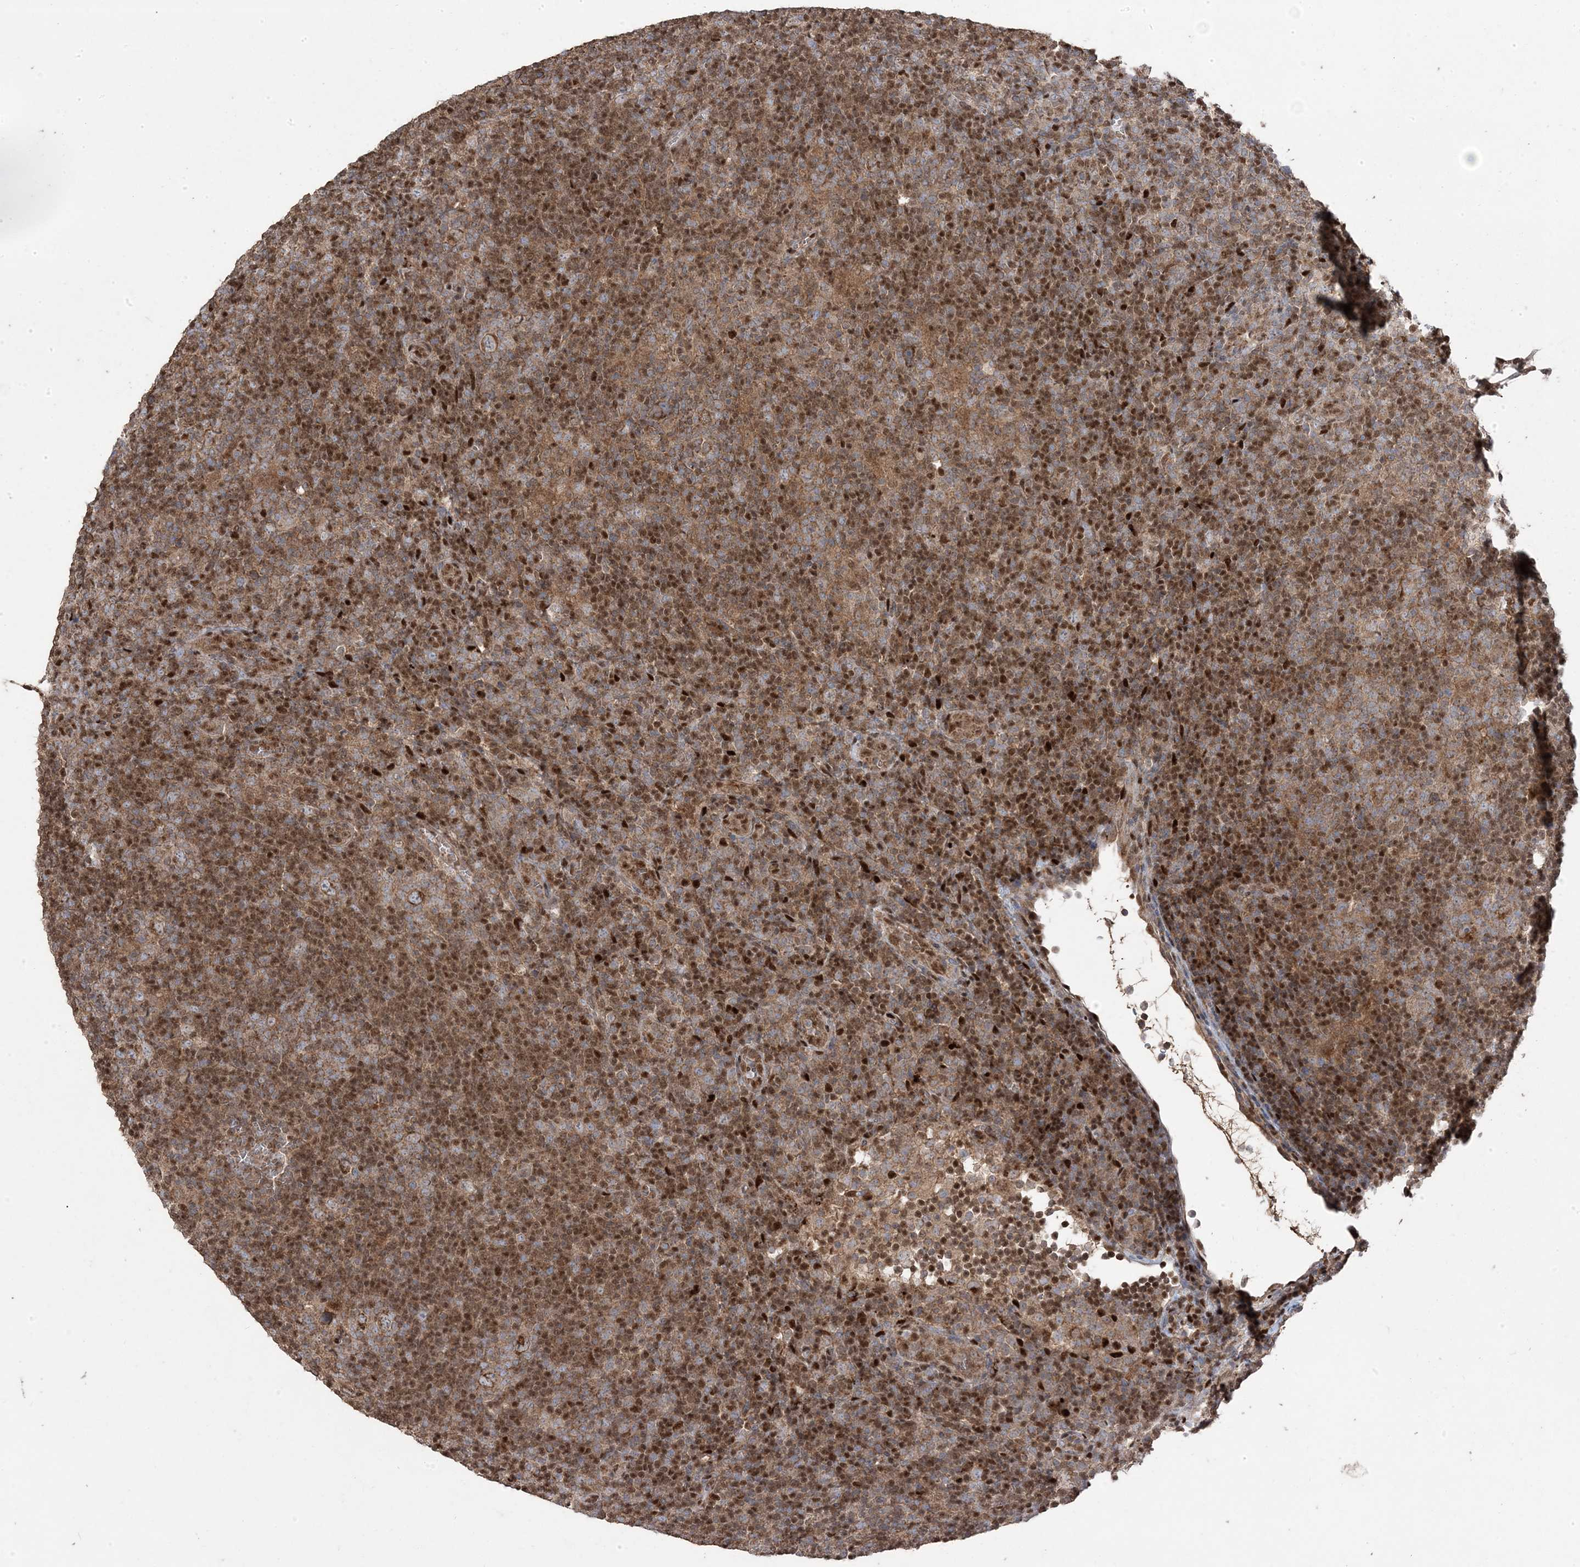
{"staining": {"intensity": "moderate", "quantity": ">75%", "location": "cytoplasmic/membranous"}, "tissue": "lymphoma", "cell_type": "Tumor cells", "image_type": "cancer", "snomed": [{"axis": "morphology", "description": "Hodgkin's disease, NOS"}, {"axis": "topography", "description": "Lymph node"}], "caption": "Immunohistochemical staining of lymphoma demonstrates medium levels of moderate cytoplasmic/membranous expression in approximately >75% of tumor cells. Using DAB (brown) and hematoxylin (blue) stains, captured at high magnification using brightfield microscopy.", "gene": "PPOX", "patient": {"sex": "female", "age": 57}}